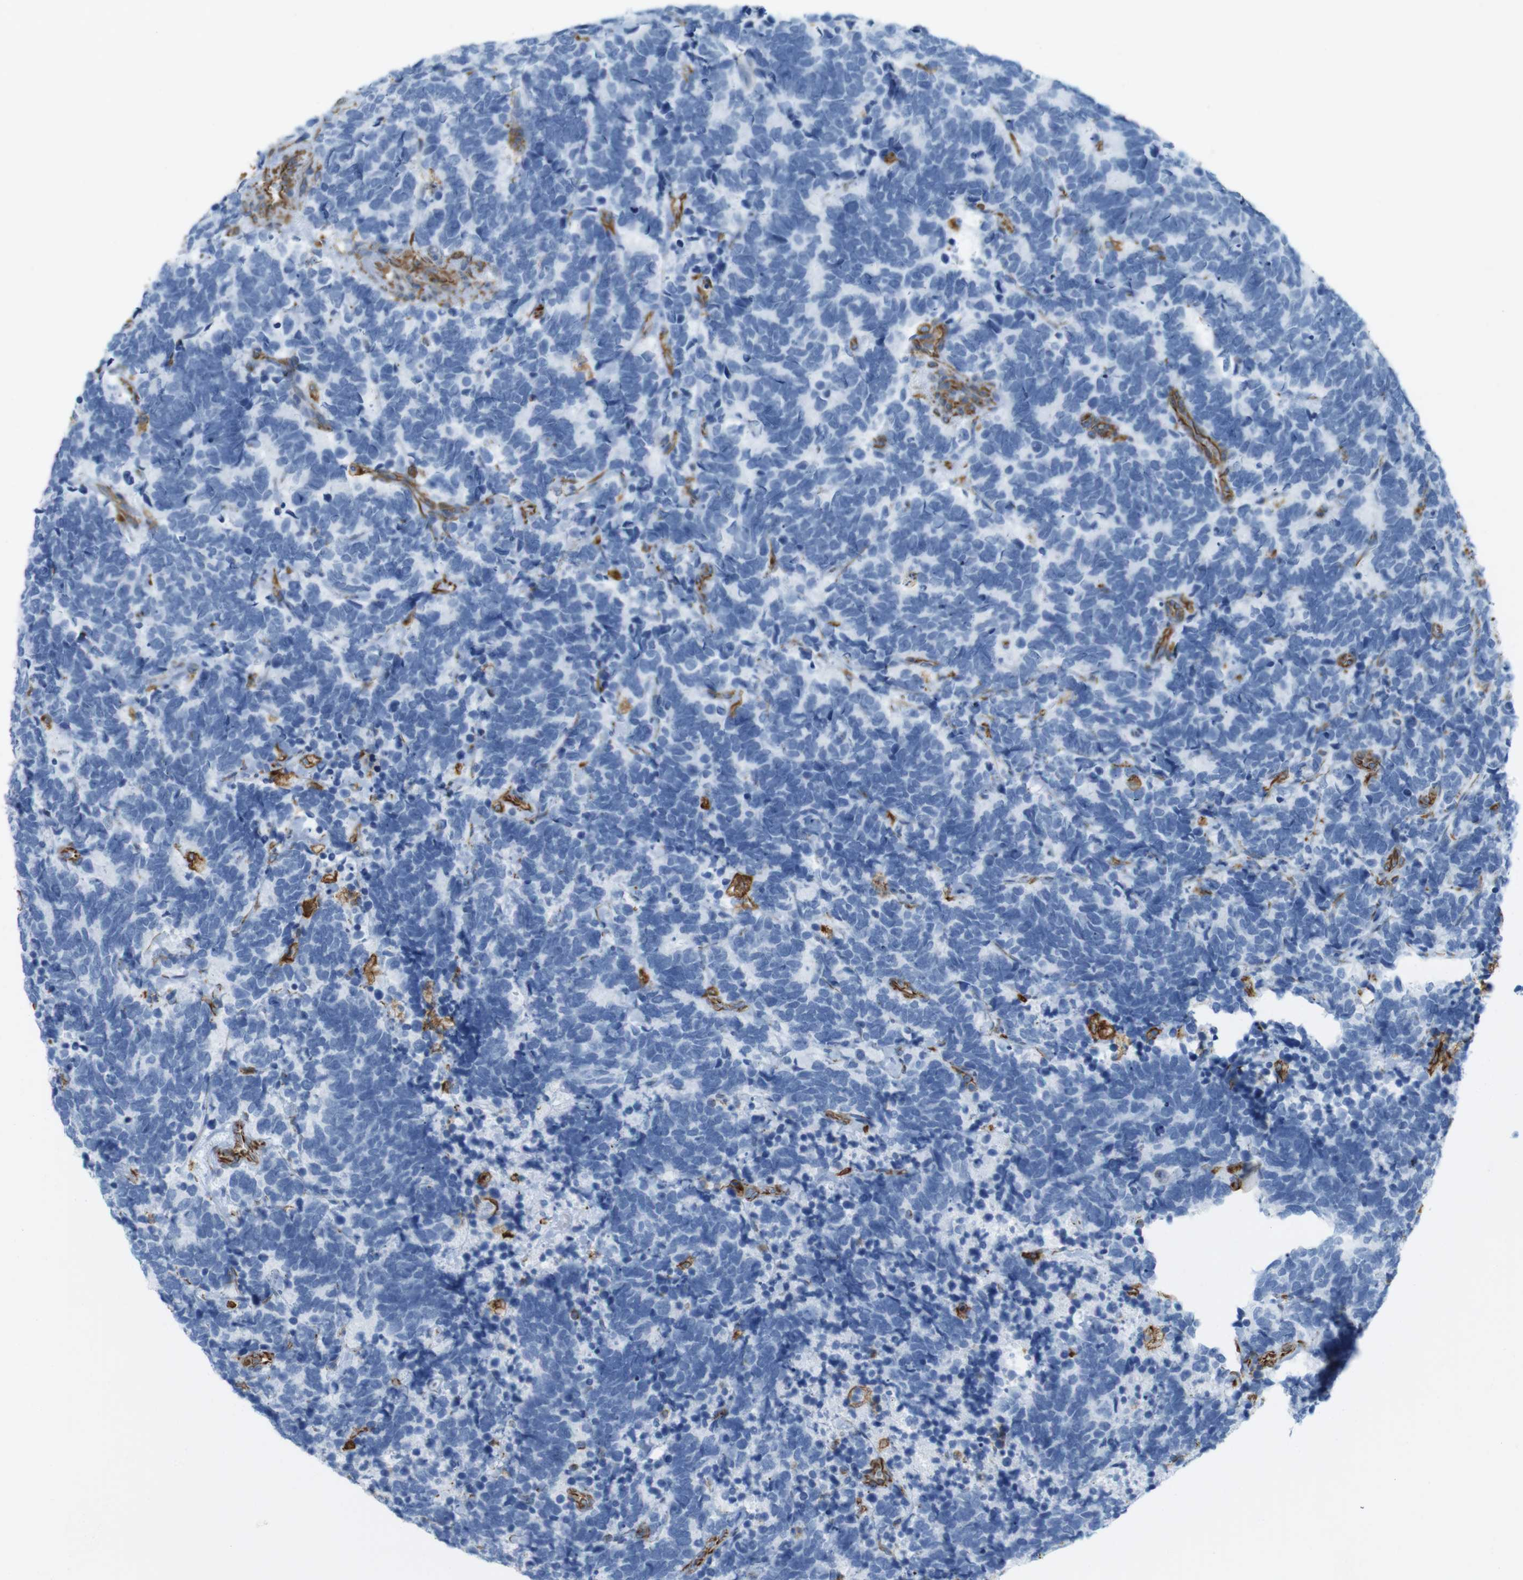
{"staining": {"intensity": "negative", "quantity": "none", "location": "none"}, "tissue": "carcinoid", "cell_type": "Tumor cells", "image_type": "cancer", "snomed": [{"axis": "morphology", "description": "Carcinoma, NOS"}, {"axis": "morphology", "description": "Carcinoid, malignant, NOS"}, {"axis": "topography", "description": "Urinary bladder"}], "caption": "Tumor cells are negative for brown protein staining in carcinoma.", "gene": "MS4A10", "patient": {"sex": "male", "age": 57}}